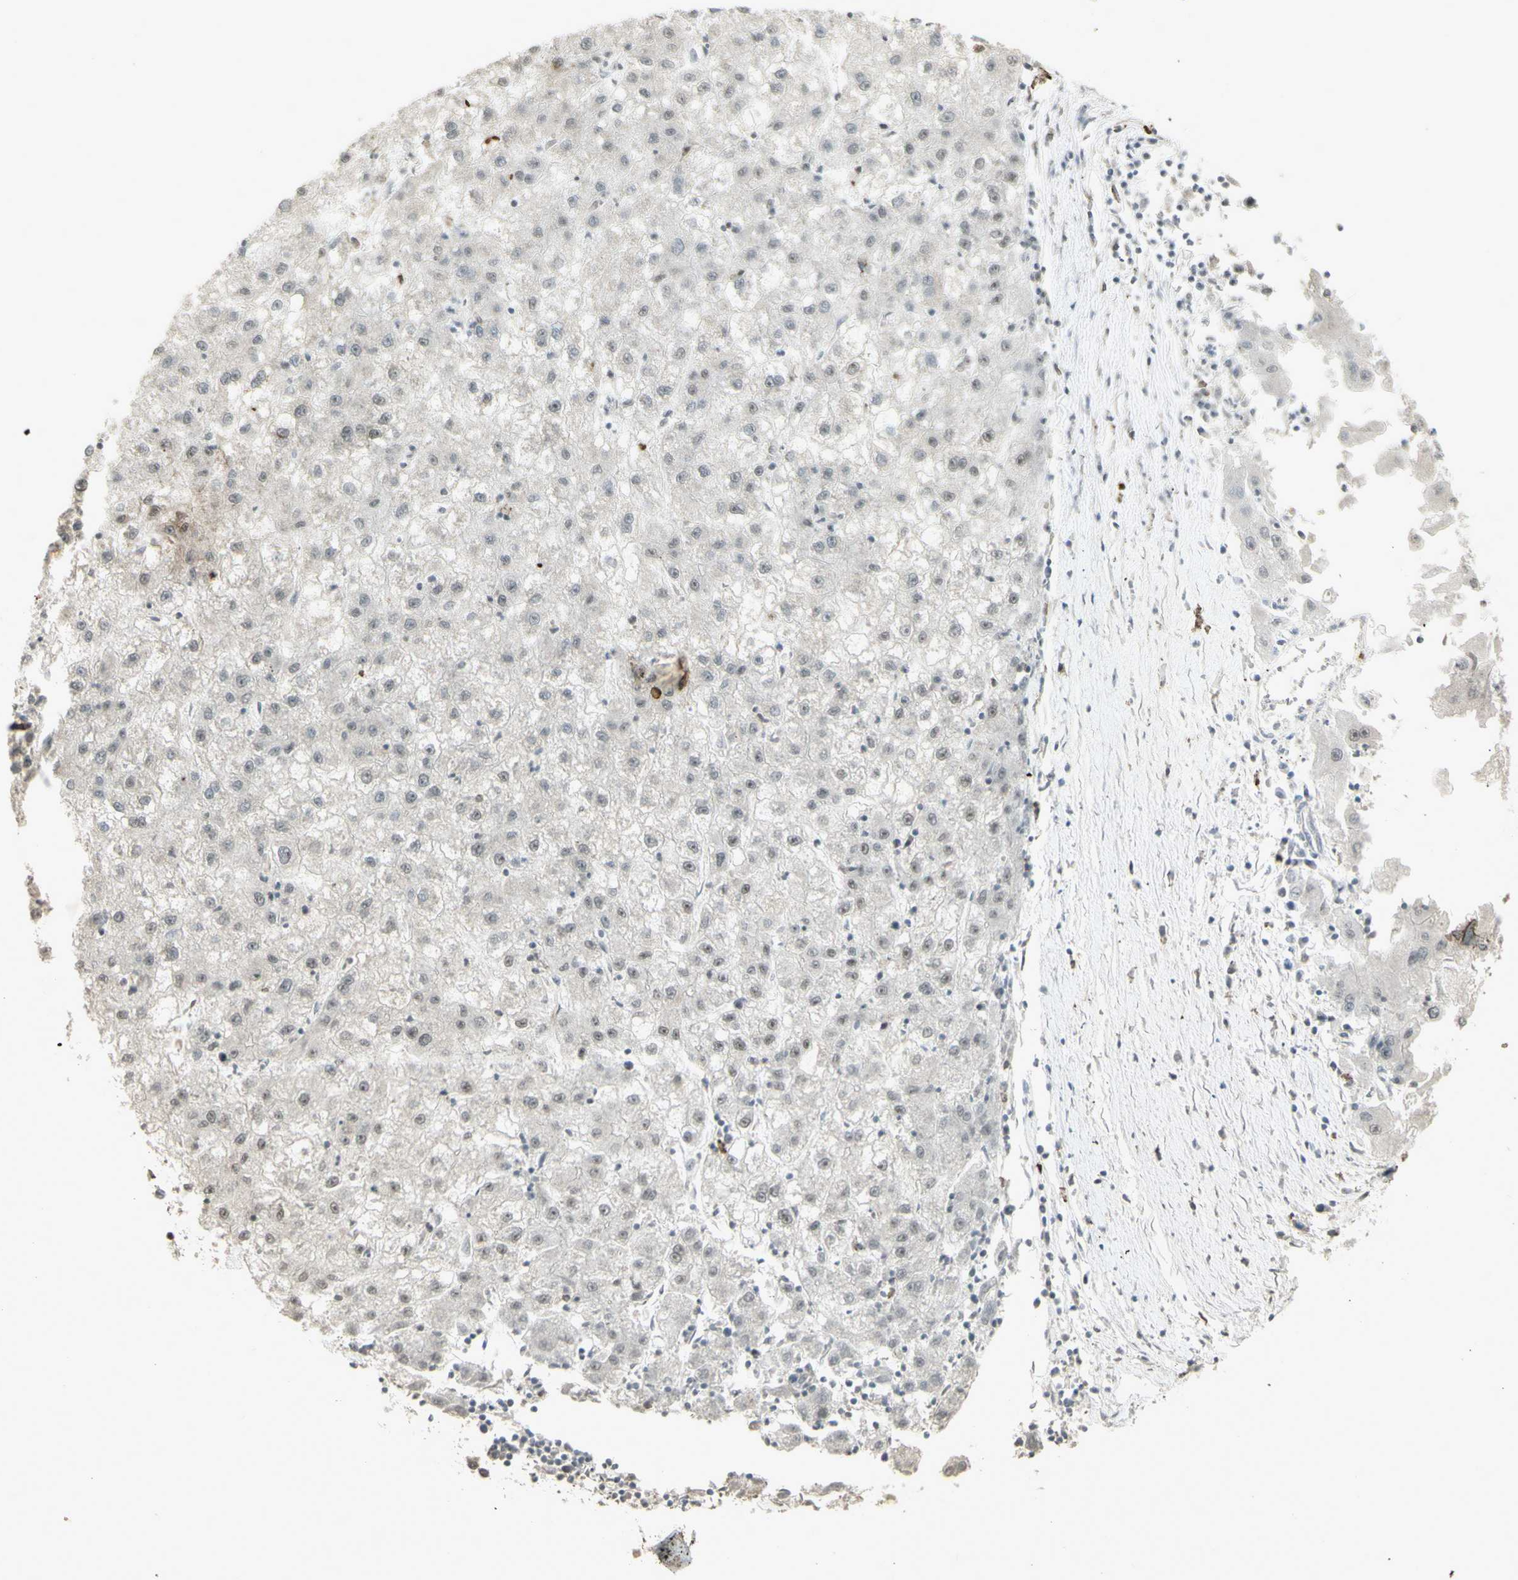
{"staining": {"intensity": "negative", "quantity": "none", "location": "none"}, "tissue": "liver cancer", "cell_type": "Tumor cells", "image_type": "cancer", "snomed": [{"axis": "morphology", "description": "Carcinoma, Hepatocellular, NOS"}, {"axis": "topography", "description": "Liver"}], "caption": "DAB (3,3'-diaminobenzidine) immunohistochemical staining of liver cancer (hepatocellular carcinoma) exhibits no significant expression in tumor cells.", "gene": "CCNT1", "patient": {"sex": "male", "age": 72}}